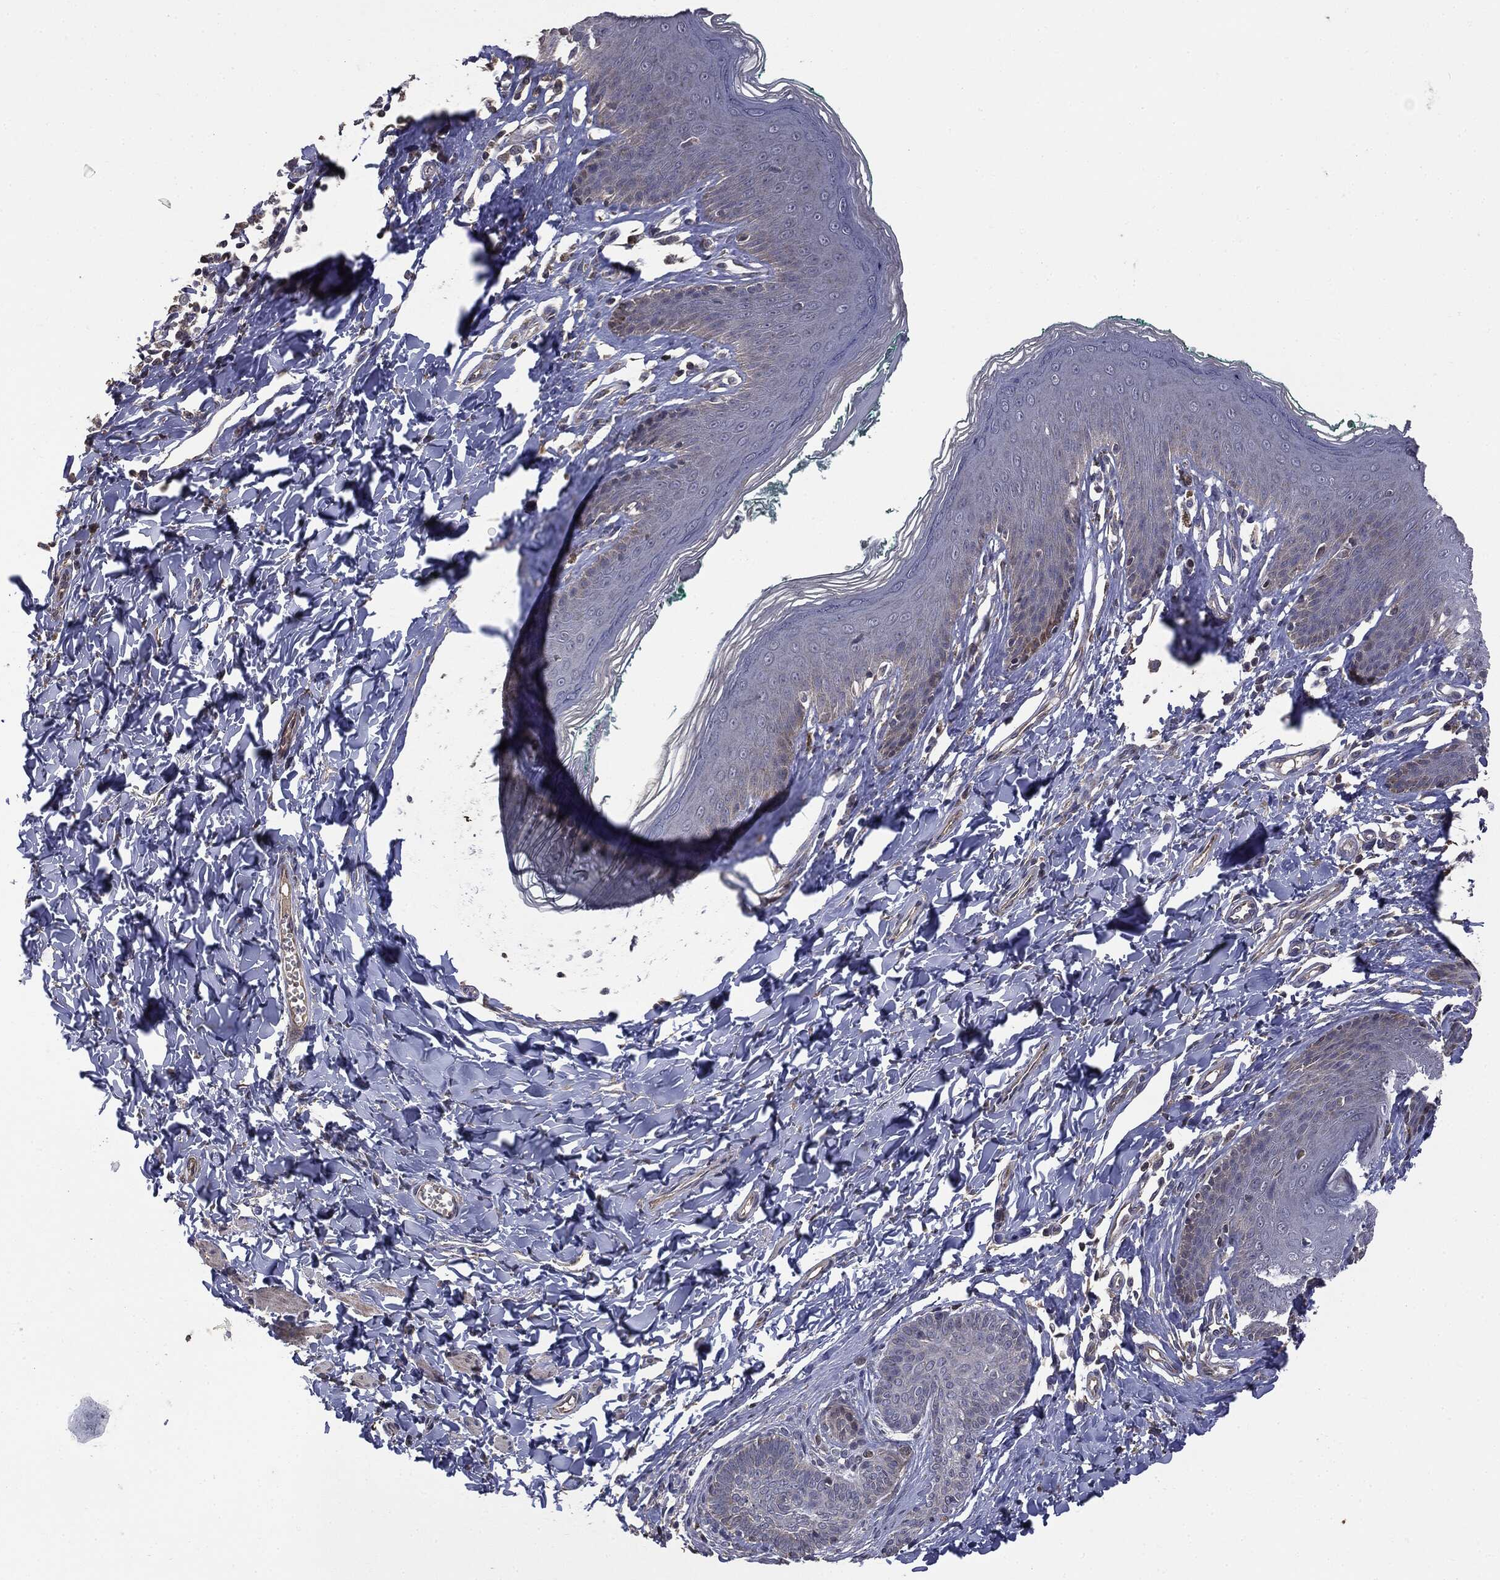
{"staining": {"intensity": "negative", "quantity": "none", "location": "none"}, "tissue": "skin", "cell_type": "Epidermal cells", "image_type": "normal", "snomed": [{"axis": "morphology", "description": "Normal tissue, NOS"}, {"axis": "topography", "description": "Vulva"}], "caption": "Immunohistochemical staining of benign human skin reveals no significant staining in epidermal cells. The staining is performed using DAB brown chromogen with nuclei counter-stained in using hematoxylin.", "gene": "MTOR", "patient": {"sex": "female", "age": 66}}